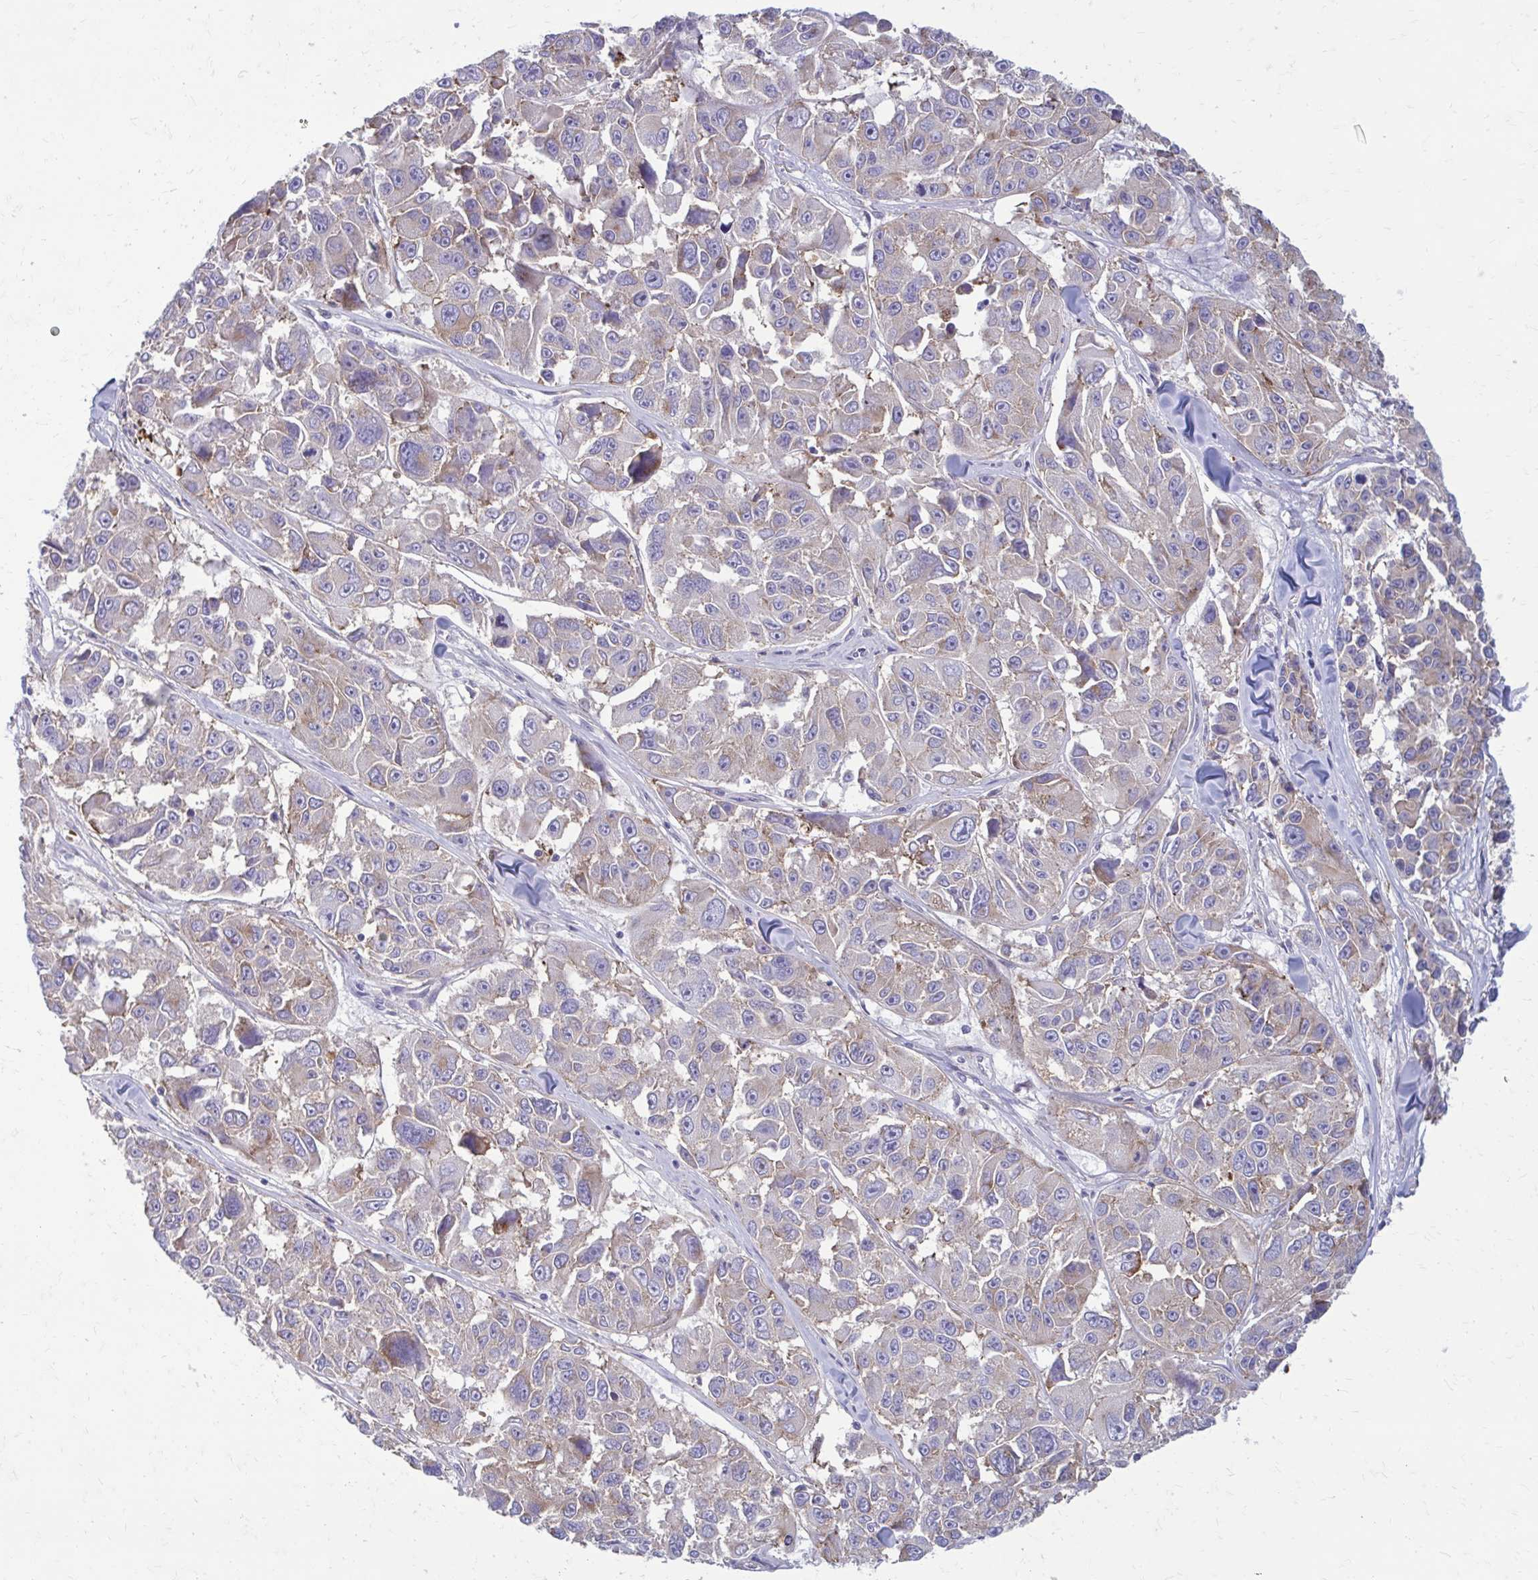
{"staining": {"intensity": "negative", "quantity": "none", "location": "none"}, "tissue": "melanoma", "cell_type": "Tumor cells", "image_type": "cancer", "snomed": [{"axis": "morphology", "description": "Malignant melanoma, NOS"}, {"axis": "topography", "description": "Skin"}], "caption": "High power microscopy histopathology image of an immunohistochemistry histopathology image of malignant melanoma, revealing no significant expression in tumor cells. (DAB immunohistochemistry (IHC) visualized using brightfield microscopy, high magnification).", "gene": "CLTA", "patient": {"sex": "female", "age": 66}}